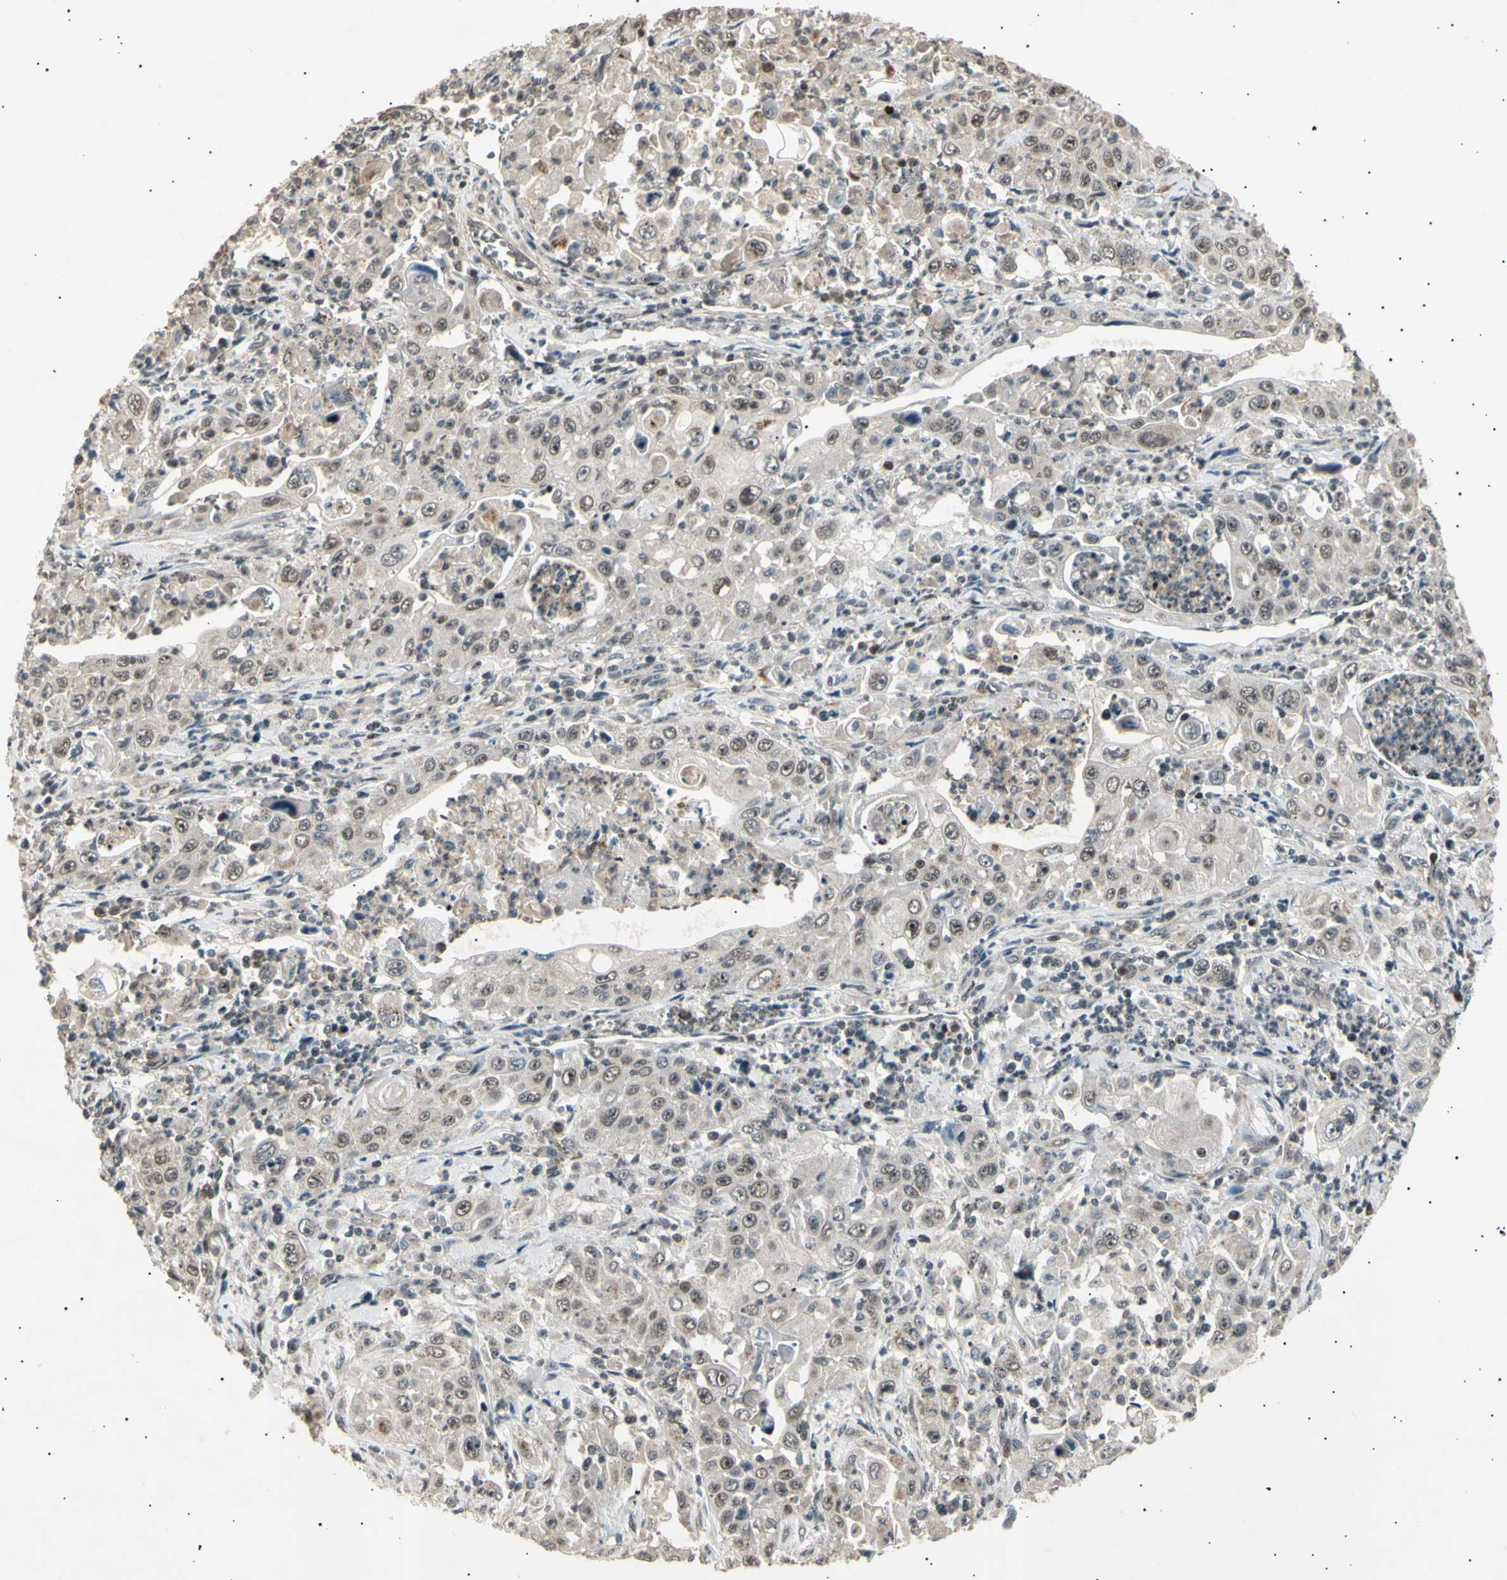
{"staining": {"intensity": "weak", "quantity": "<25%", "location": "cytoplasmic/membranous,nuclear"}, "tissue": "pancreatic cancer", "cell_type": "Tumor cells", "image_type": "cancer", "snomed": [{"axis": "morphology", "description": "Adenocarcinoma, NOS"}, {"axis": "topography", "description": "Pancreas"}], "caption": "The photomicrograph demonstrates no significant staining in tumor cells of pancreatic cancer. (DAB immunohistochemistry (IHC), high magnification).", "gene": "NUAK2", "patient": {"sex": "male", "age": 70}}